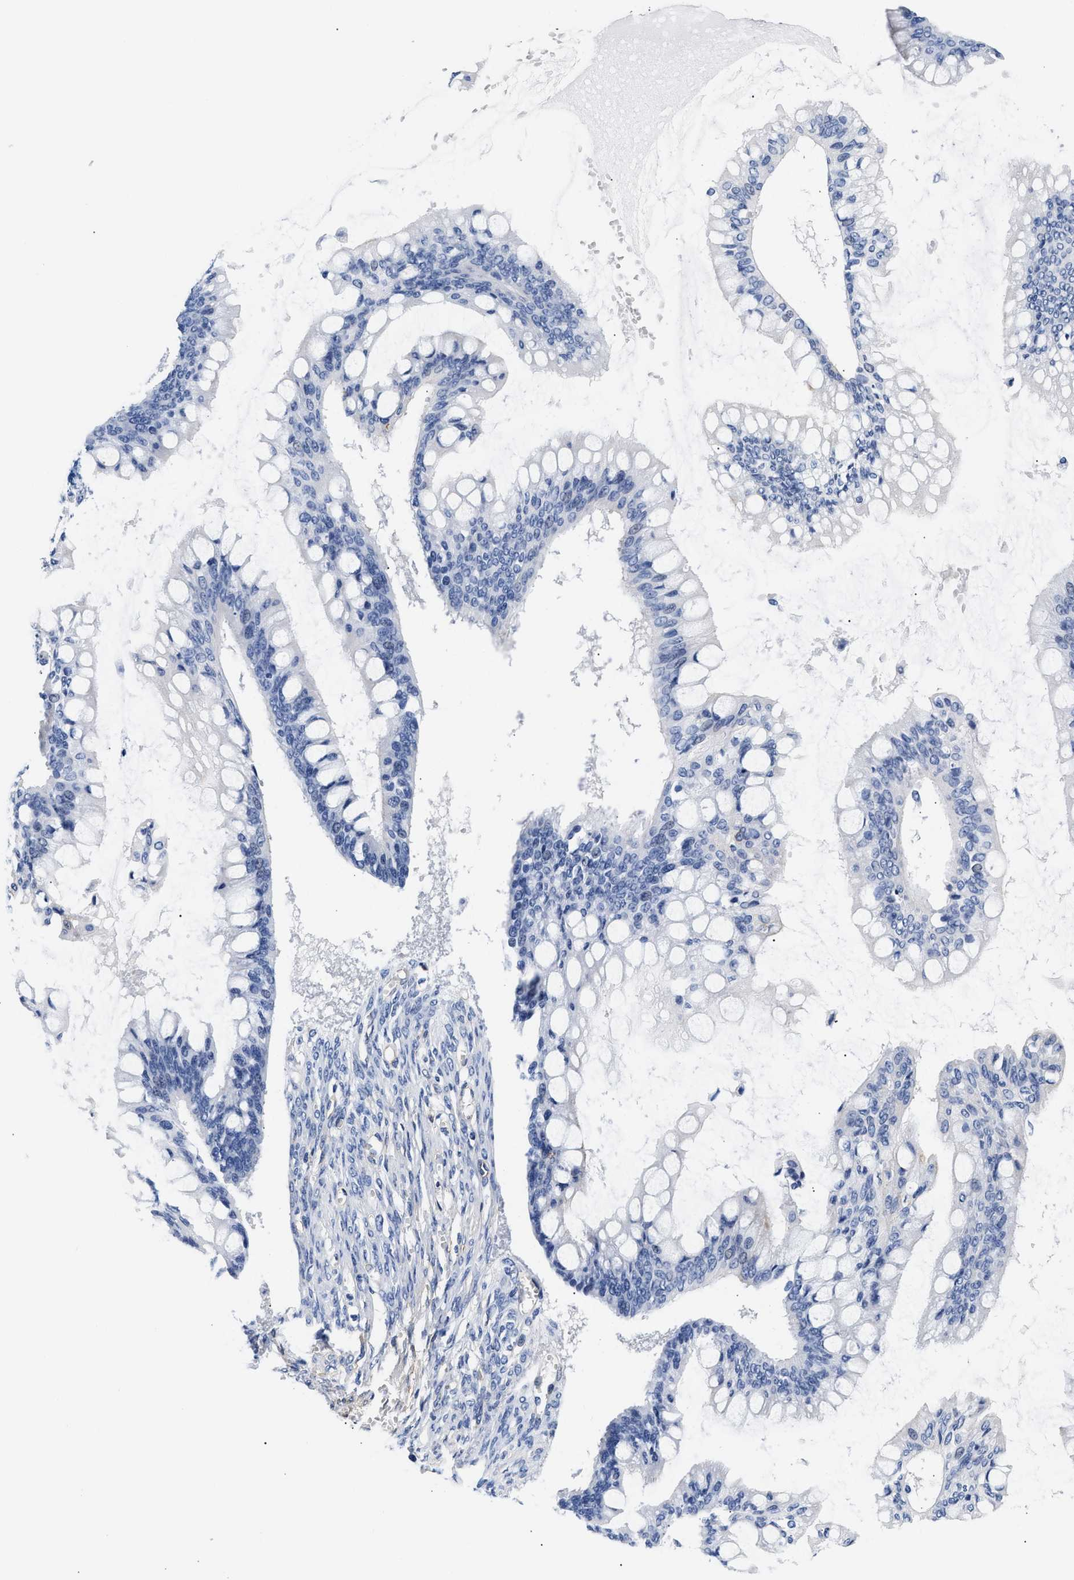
{"staining": {"intensity": "negative", "quantity": "none", "location": "none"}, "tissue": "ovarian cancer", "cell_type": "Tumor cells", "image_type": "cancer", "snomed": [{"axis": "morphology", "description": "Cystadenocarcinoma, mucinous, NOS"}, {"axis": "topography", "description": "Ovary"}], "caption": "Human ovarian cancer stained for a protein using IHC reveals no expression in tumor cells.", "gene": "TRIM29", "patient": {"sex": "female", "age": 73}}